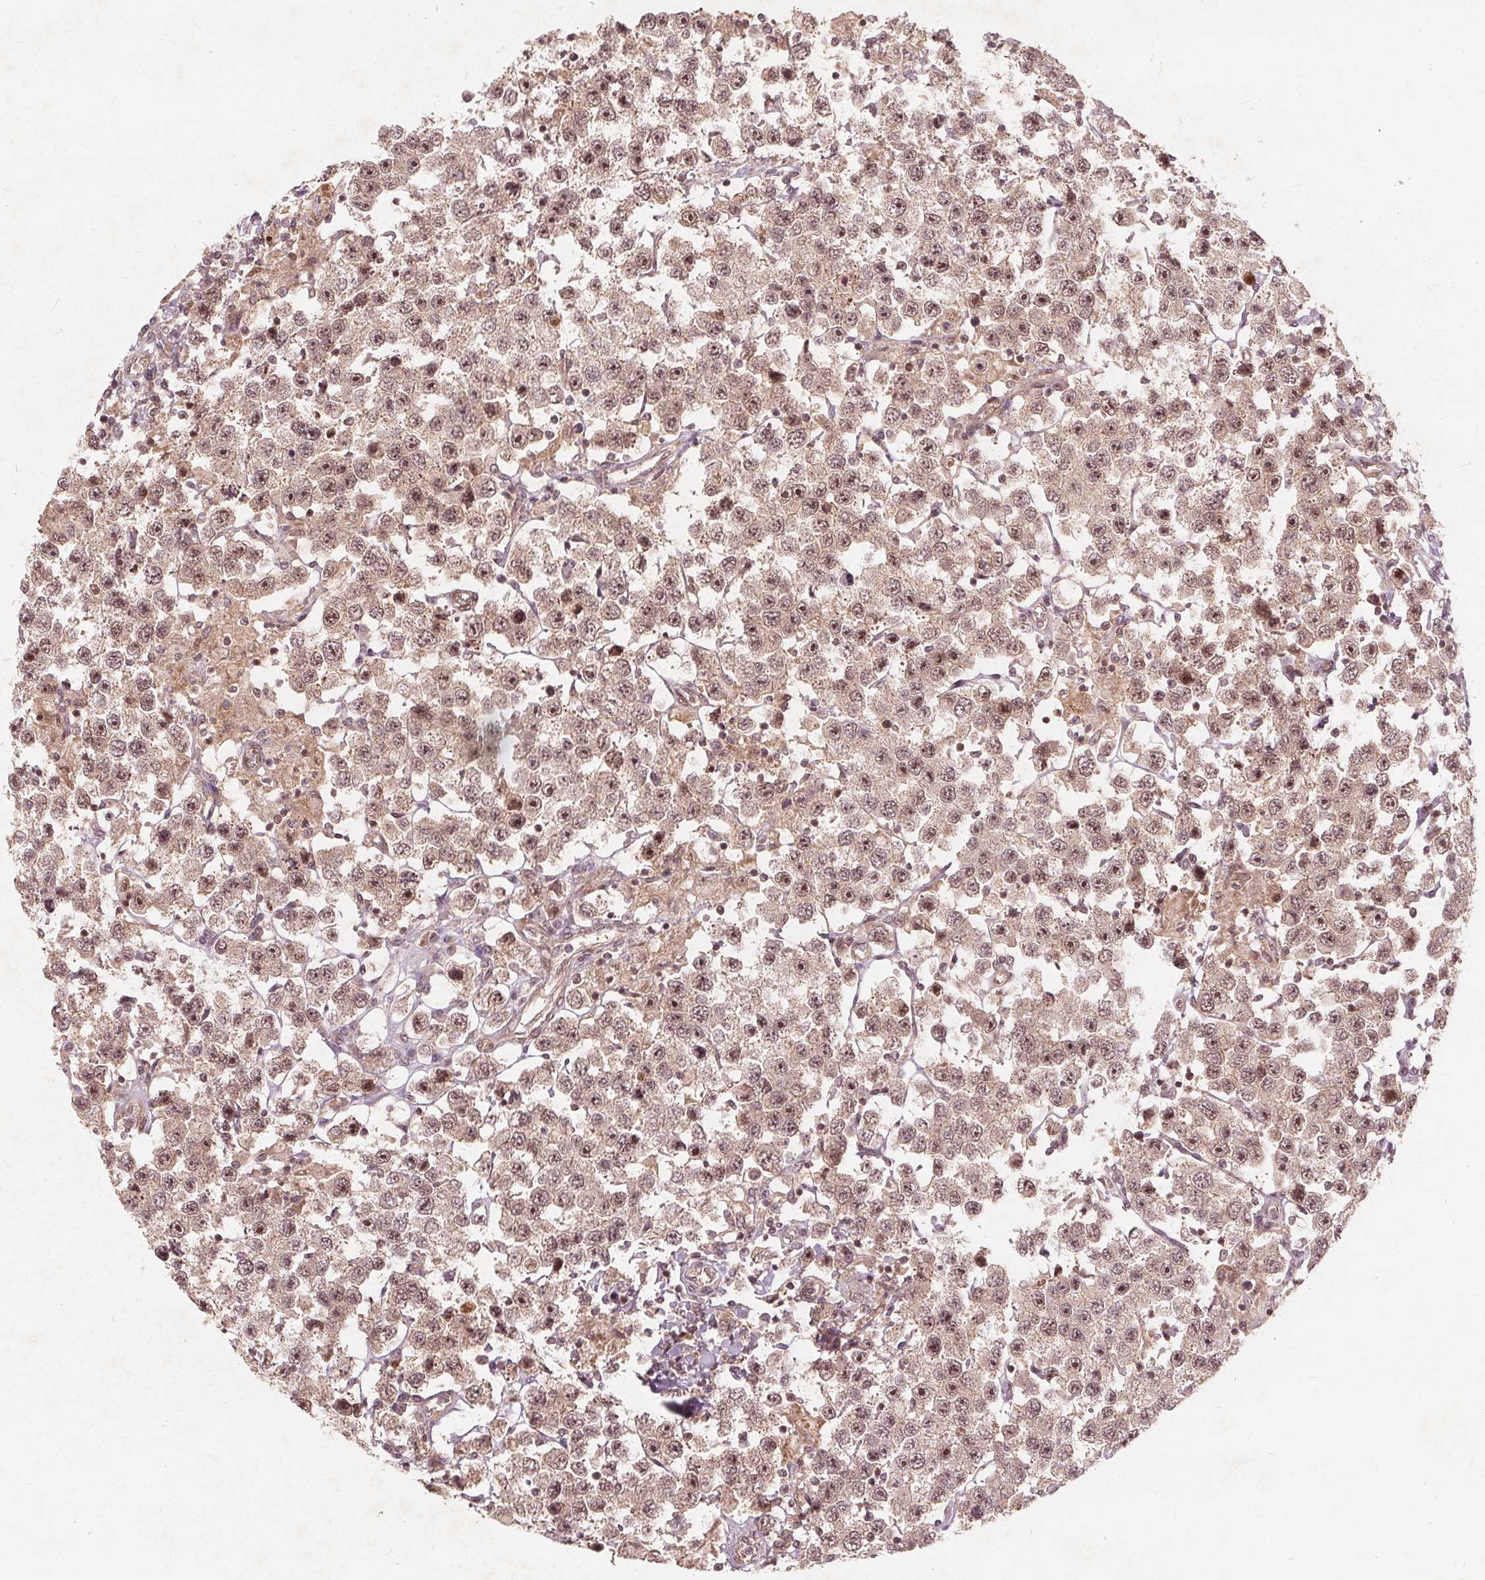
{"staining": {"intensity": "moderate", "quantity": ">75%", "location": "cytoplasmic/membranous,nuclear"}, "tissue": "testis cancer", "cell_type": "Tumor cells", "image_type": "cancer", "snomed": [{"axis": "morphology", "description": "Seminoma, NOS"}, {"axis": "topography", "description": "Testis"}], "caption": "Immunohistochemical staining of seminoma (testis) demonstrates medium levels of moderate cytoplasmic/membranous and nuclear positivity in approximately >75% of tumor cells. Ihc stains the protein of interest in brown and the nuclei are stained blue.", "gene": "PPP1CB", "patient": {"sex": "male", "age": 45}}